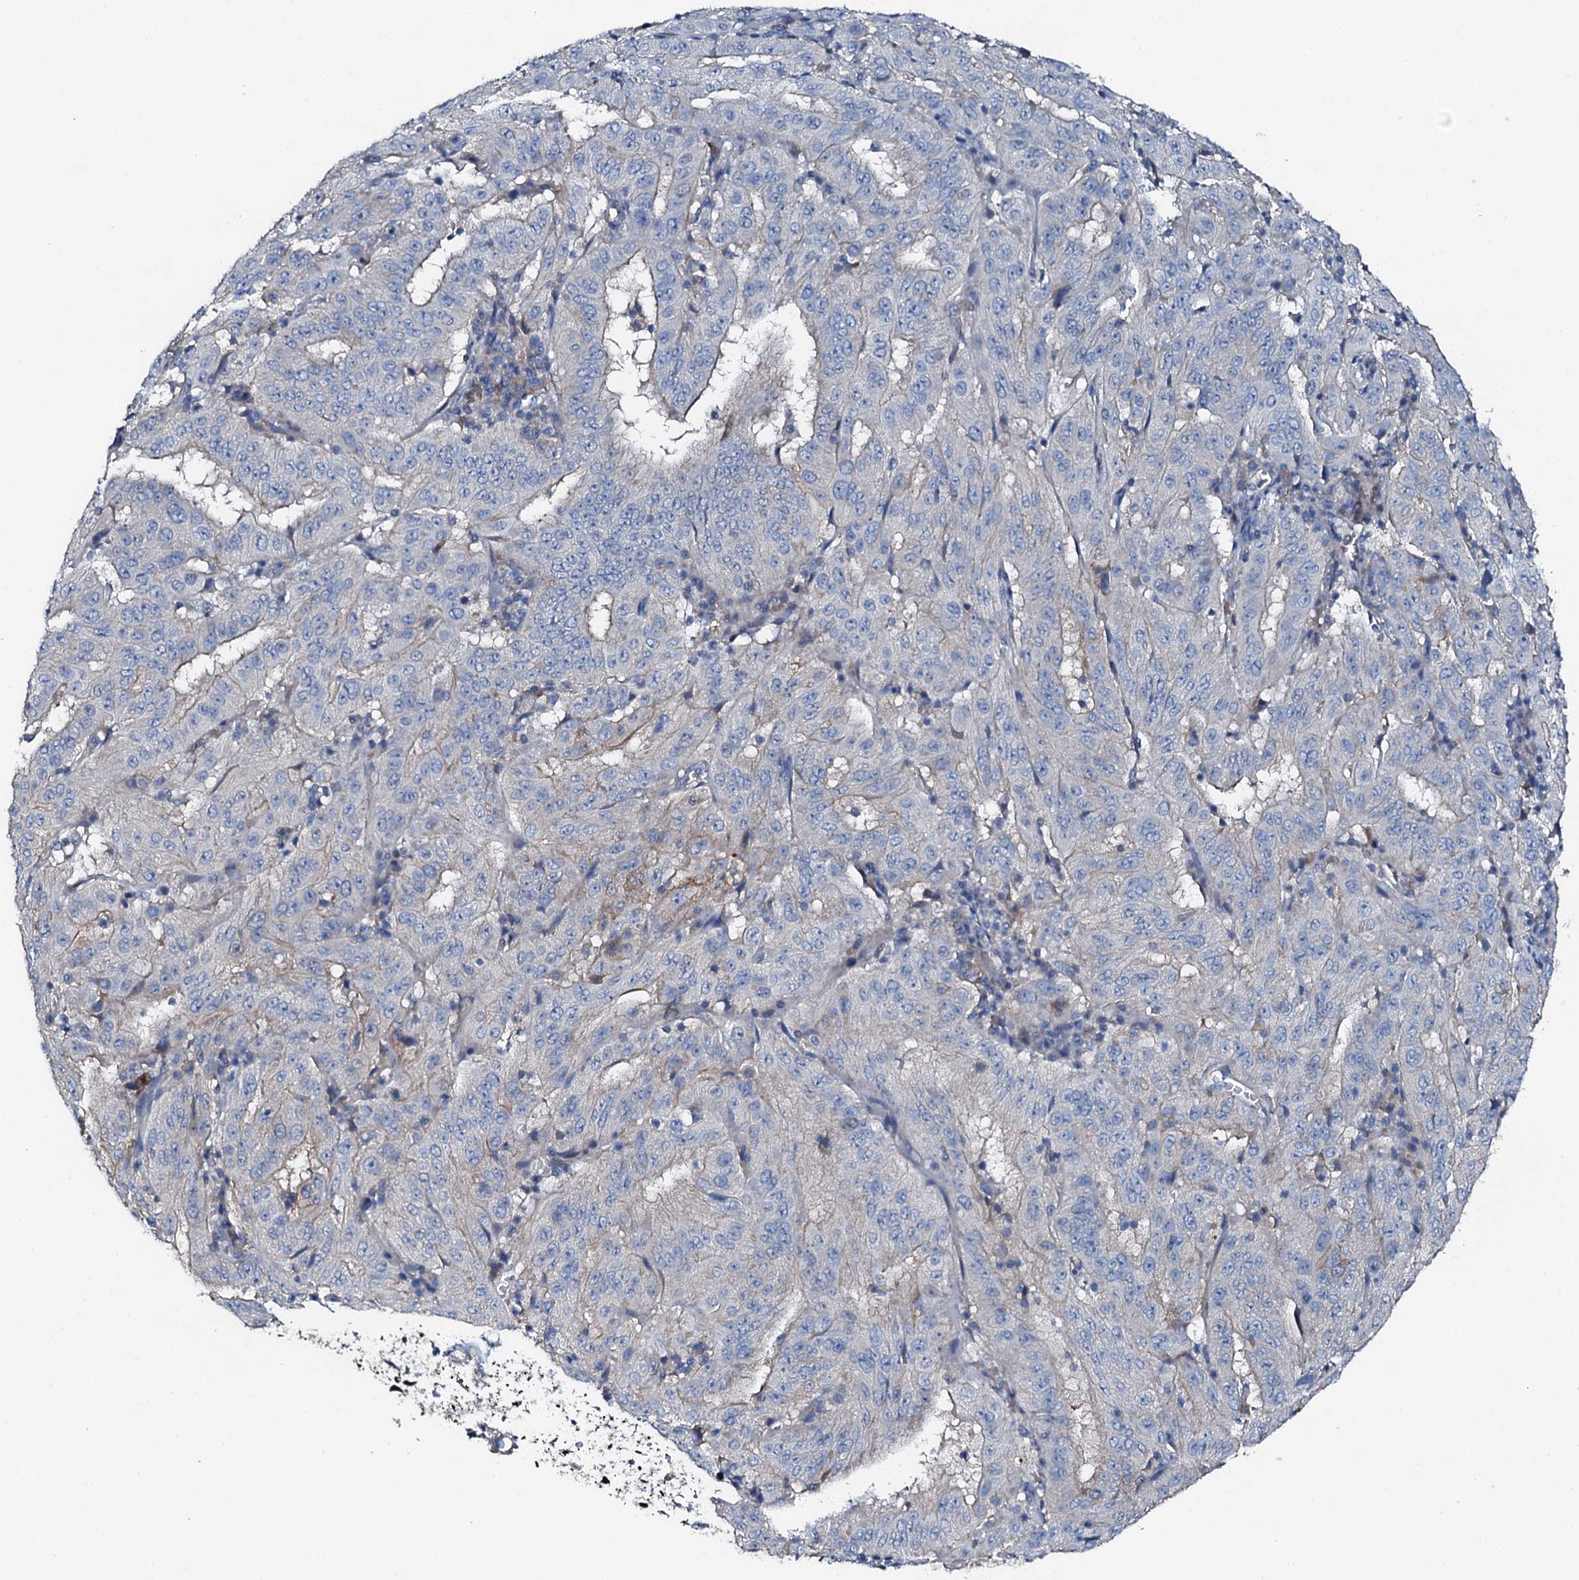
{"staining": {"intensity": "negative", "quantity": "none", "location": "none"}, "tissue": "pancreatic cancer", "cell_type": "Tumor cells", "image_type": "cancer", "snomed": [{"axis": "morphology", "description": "Adenocarcinoma, NOS"}, {"axis": "topography", "description": "Pancreas"}], "caption": "Immunohistochemical staining of pancreatic cancer (adenocarcinoma) reveals no significant positivity in tumor cells. (DAB (3,3'-diaminobenzidine) immunohistochemistry (IHC) visualized using brightfield microscopy, high magnification).", "gene": "GFOD2", "patient": {"sex": "male", "age": 63}}